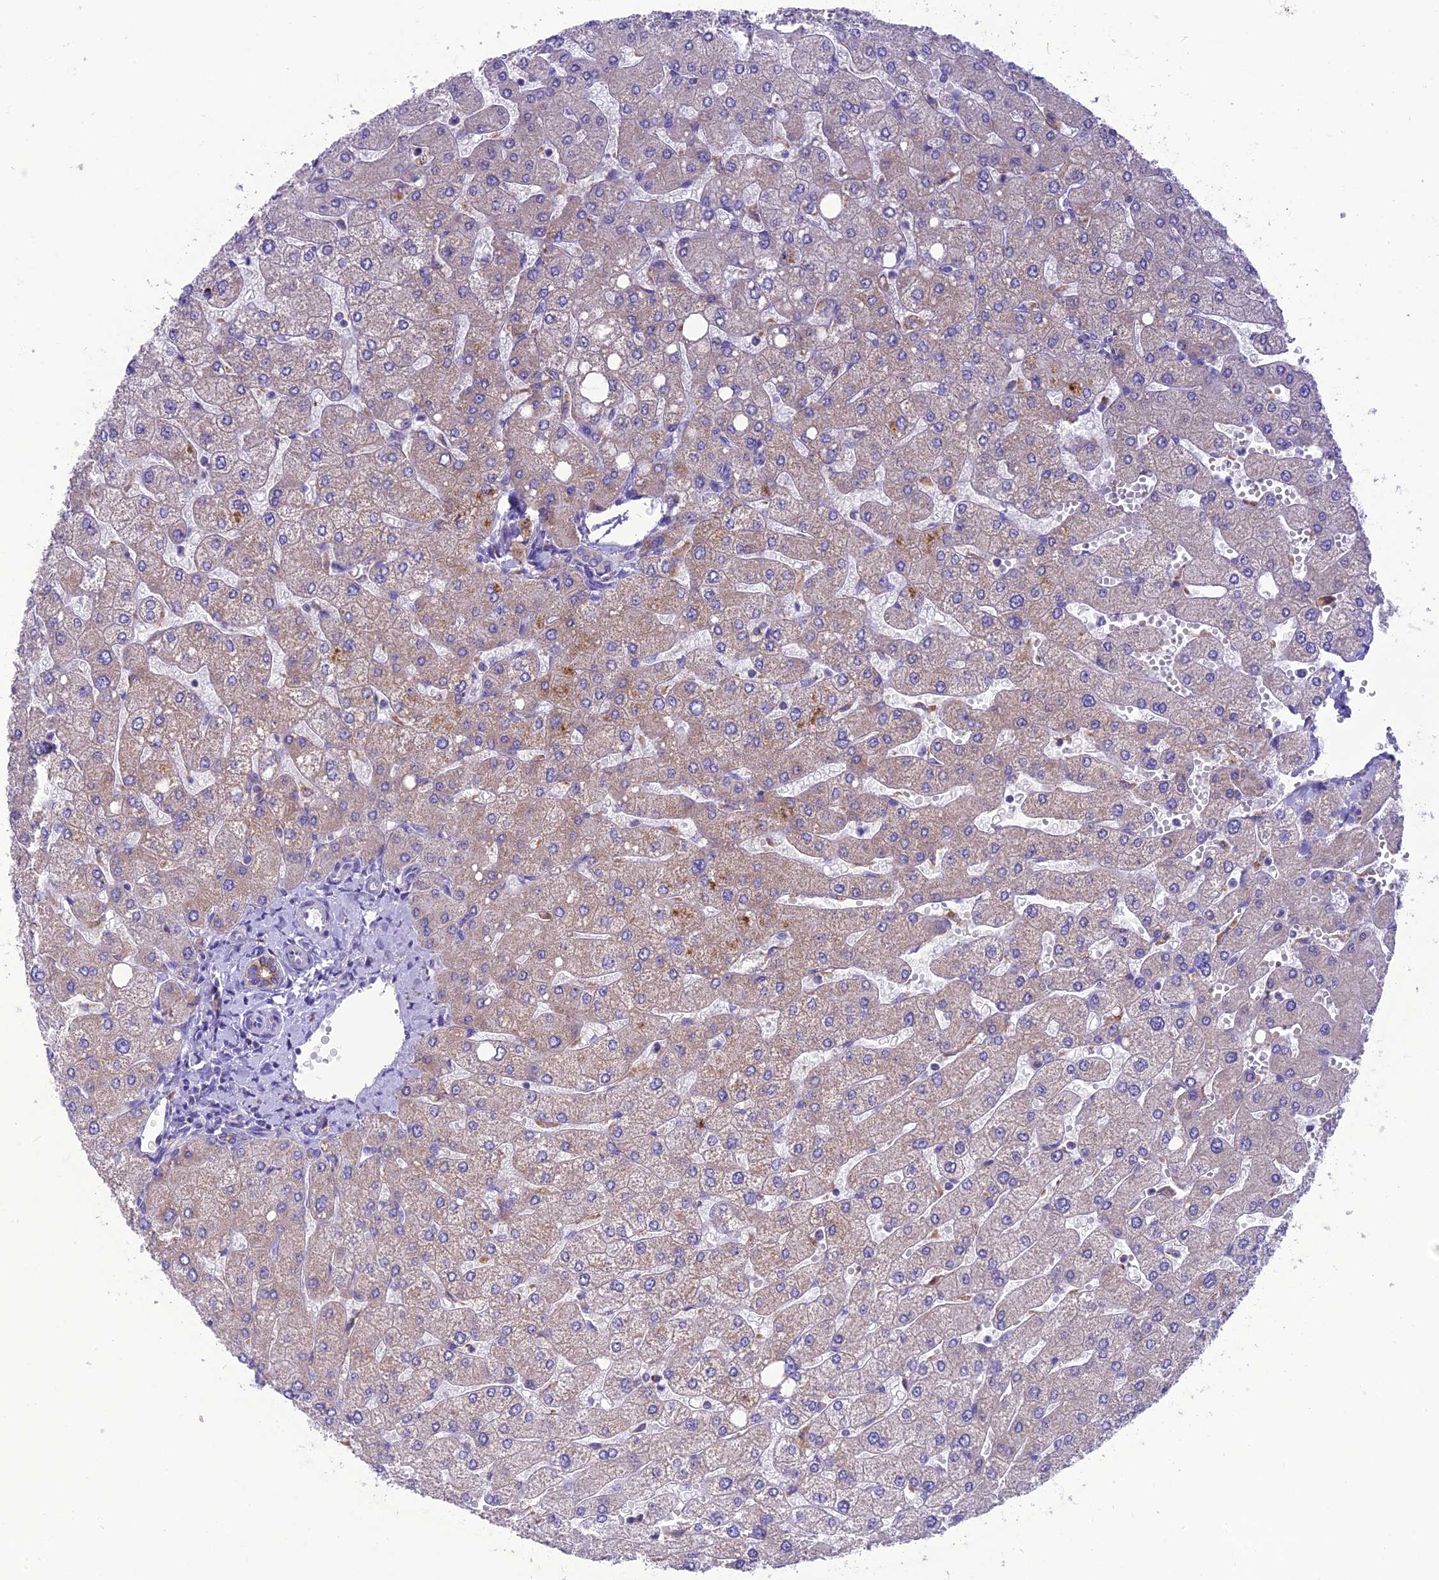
{"staining": {"intensity": "weak", "quantity": "25%-75%", "location": "cytoplasmic/membranous"}, "tissue": "liver", "cell_type": "Cholangiocytes", "image_type": "normal", "snomed": [{"axis": "morphology", "description": "Normal tissue, NOS"}, {"axis": "topography", "description": "Liver"}], "caption": "Cholangiocytes show low levels of weak cytoplasmic/membranous positivity in approximately 25%-75% of cells in benign liver. The protein is stained brown, and the nuclei are stained in blue (DAB (3,3'-diaminobenzidine) IHC with brightfield microscopy, high magnification).", "gene": "MRPS34", "patient": {"sex": "male", "age": 55}}